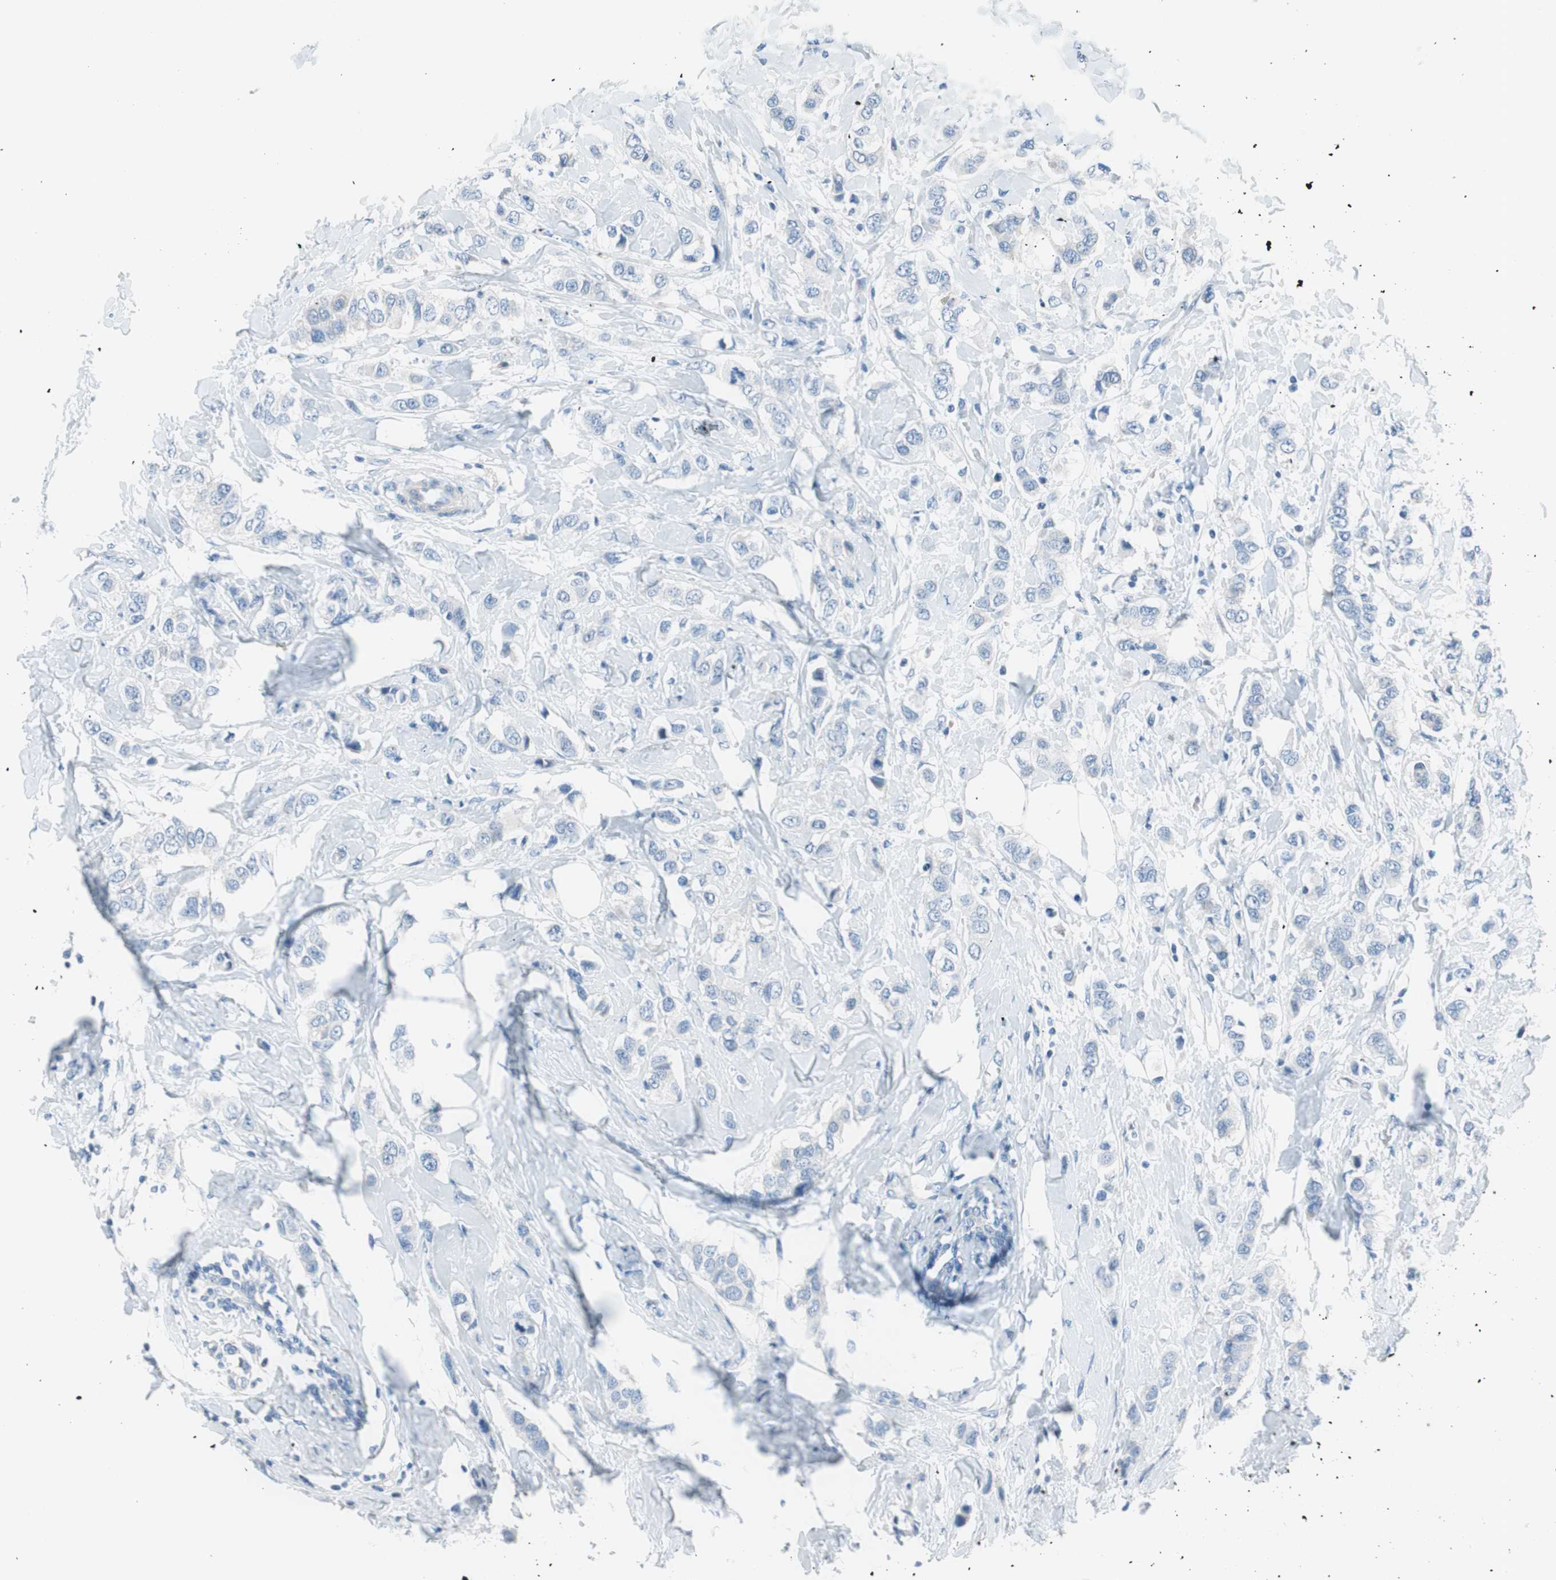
{"staining": {"intensity": "negative", "quantity": "none", "location": "none"}, "tissue": "breast cancer", "cell_type": "Tumor cells", "image_type": "cancer", "snomed": [{"axis": "morphology", "description": "Duct carcinoma"}, {"axis": "topography", "description": "Breast"}], "caption": "DAB (3,3'-diaminobenzidine) immunohistochemical staining of breast cancer (intraductal carcinoma) shows no significant expression in tumor cells.", "gene": "EVA1A", "patient": {"sex": "female", "age": 50}}